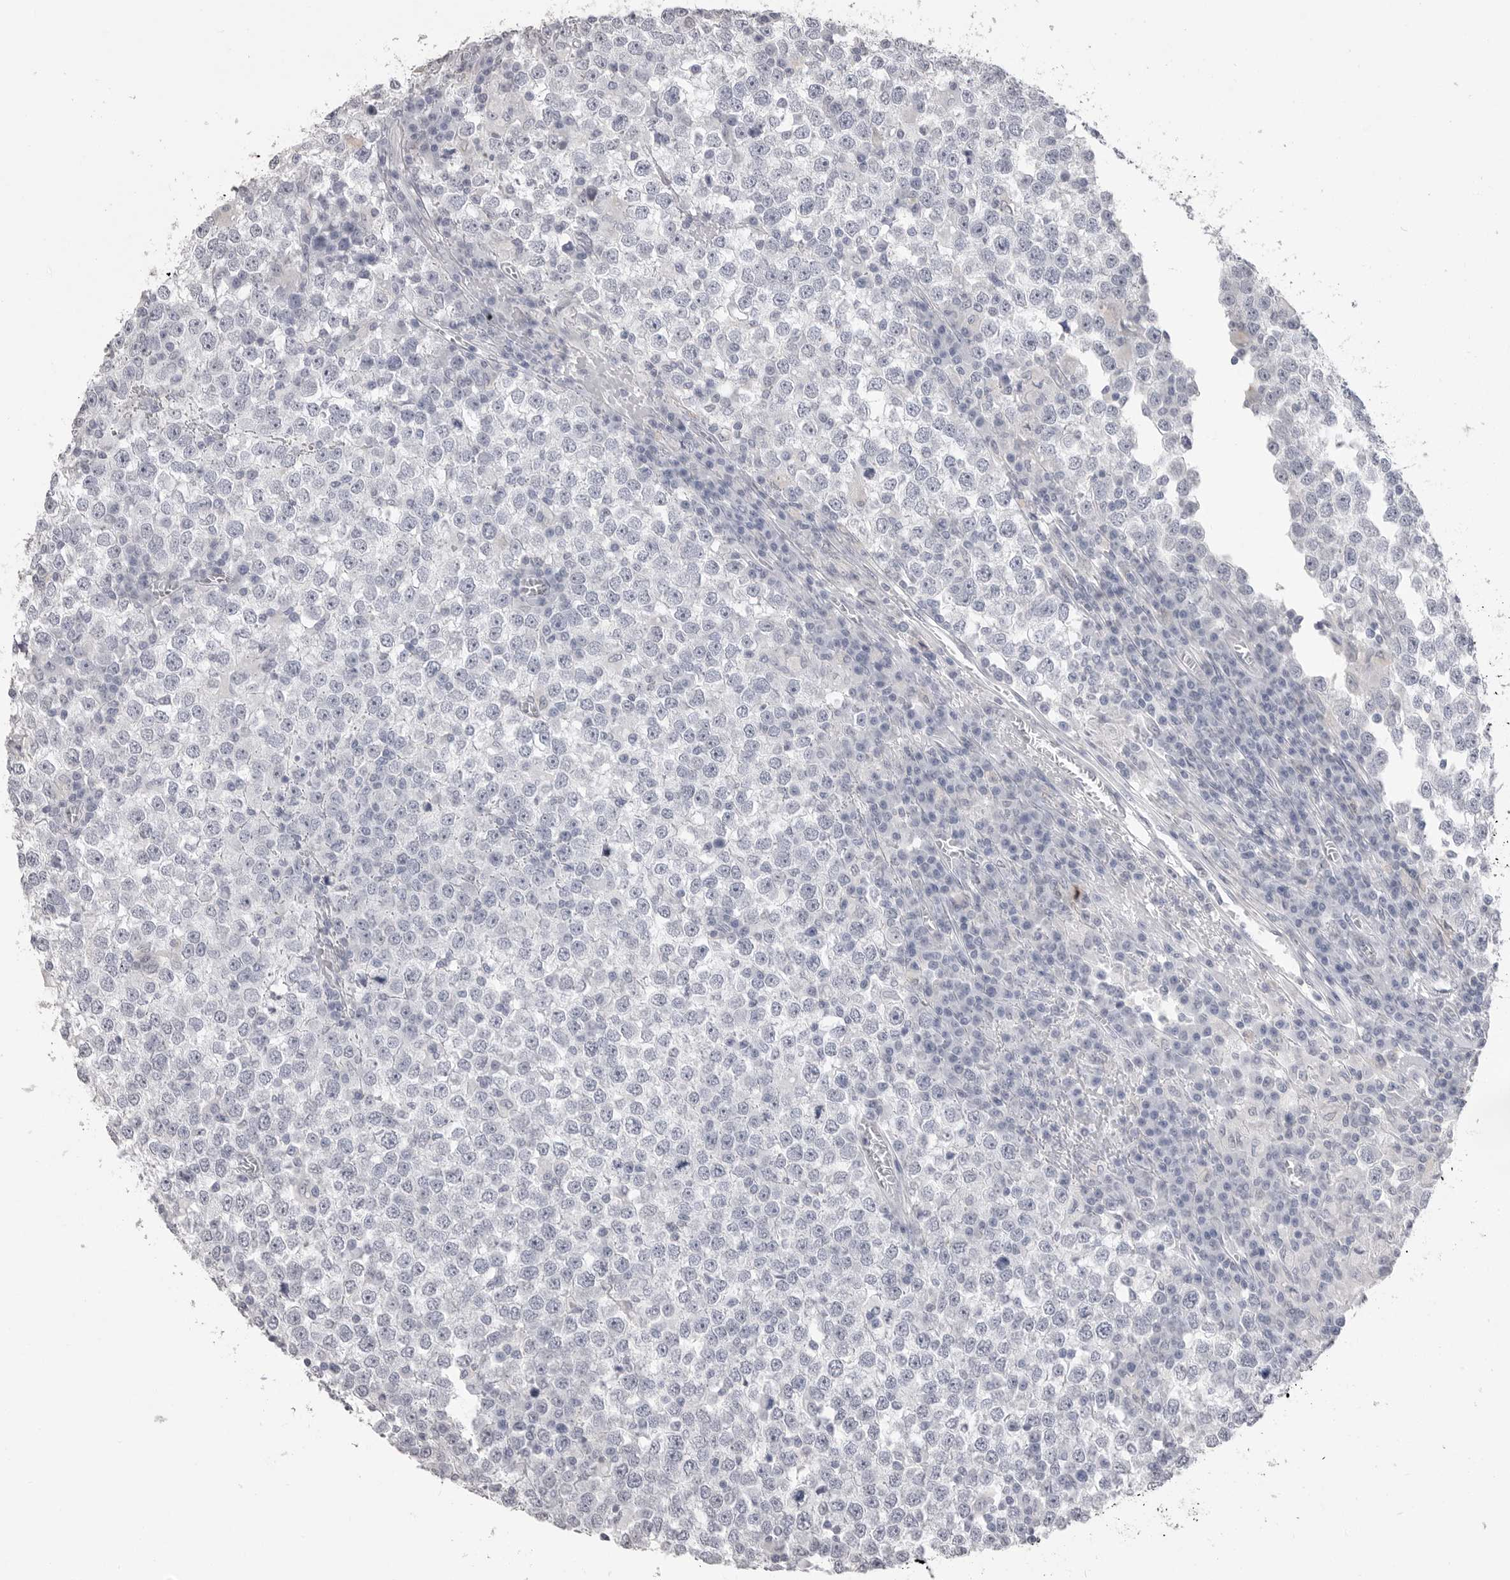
{"staining": {"intensity": "negative", "quantity": "none", "location": "none"}, "tissue": "testis cancer", "cell_type": "Tumor cells", "image_type": "cancer", "snomed": [{"axis": "morphology", "description": "Seminoma, NOS"}, {"axis": "topography", "description": "Testis"}], "caption": "Human testis cancer stained for a protein using IHC shows no expression in tumor cells.", "gene": "ICAM5", "patient": {"sex": "male", "age": 65}}